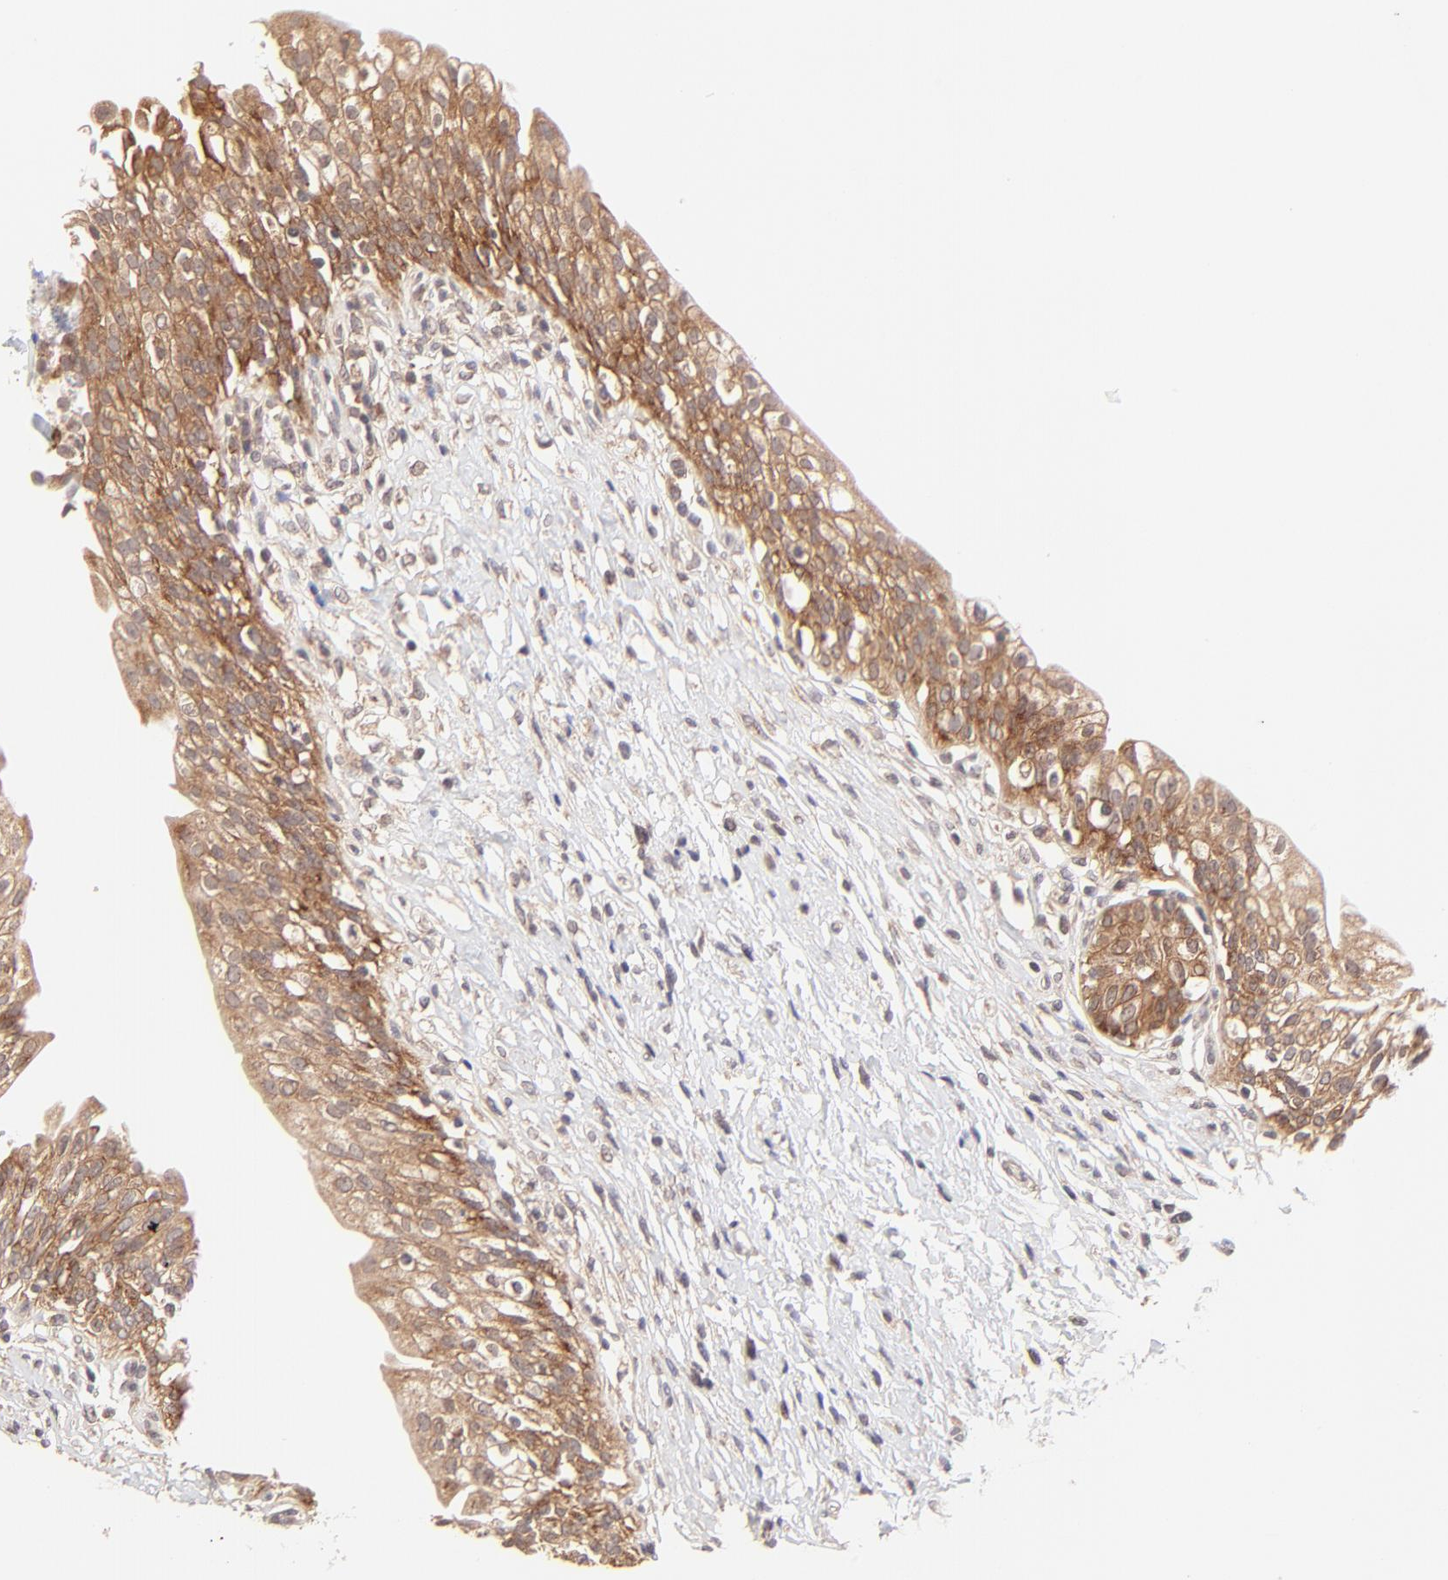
{"staining": {"intensity": "strong", "quantity": ">75%", "location": "cytoplasmic/membranous"}, "tissue": "urinary bladder", "cell_type": "Urothelial cells", "image_type": "normal", "snomed": [{"axis": "morphology", "description": "Normal tissue, NOS"}, {"axis": "topography", "description": "Urinary bladder"}], "caption": "Immunohistochemical staining of benign human urinary bladder demonstrates >75% levels of strong cytoplasmic/membranous protein positivity in about >75% of urothelial cells.", "gene": "TNRC6B", "patient": {"sex": "female", "age": 80}}